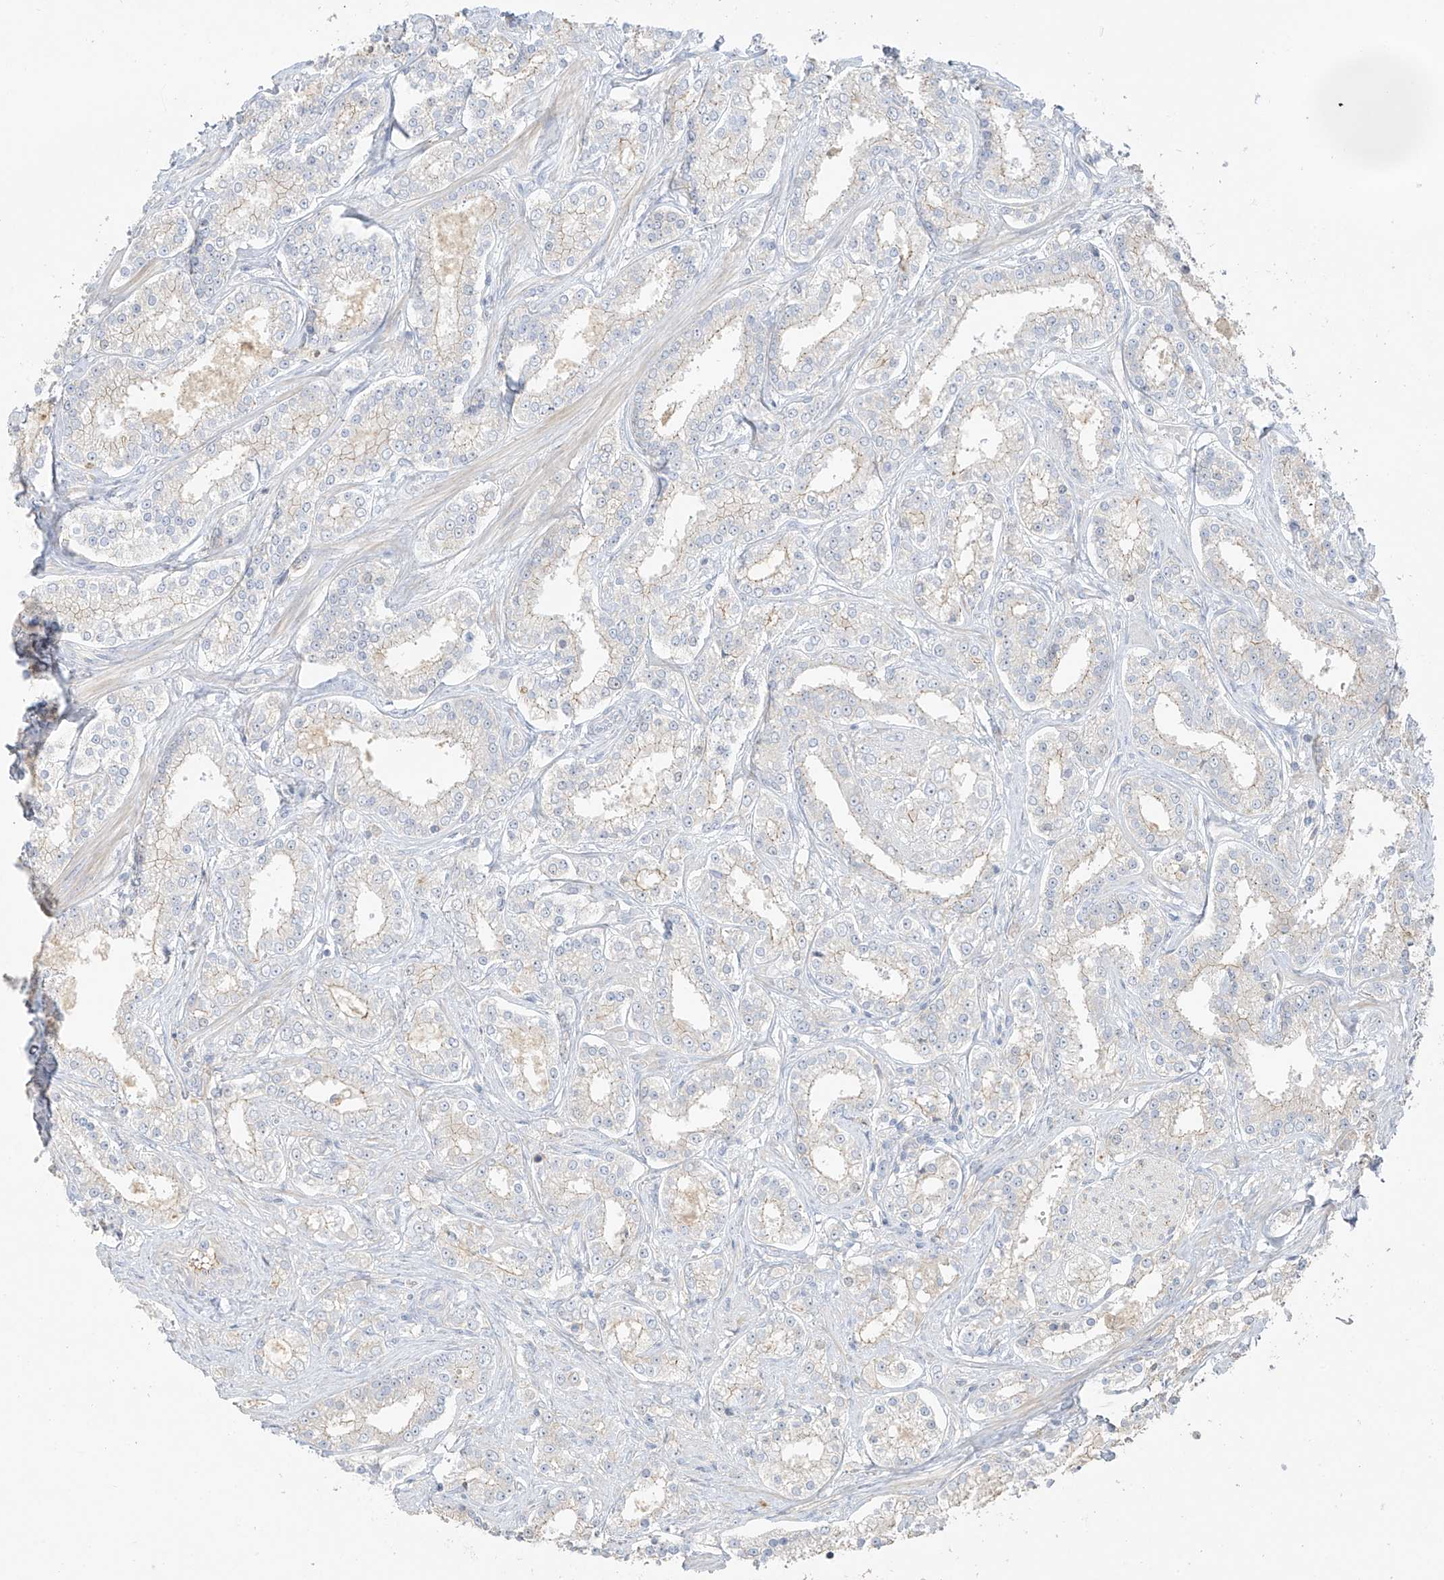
{"staining": {"intensity": "weak", "quantity": ">75%", "location": "cytoplasmic/membranous"}, "tissue": "prostate cancer", "cell_type": "Tumor cells", "image_type": "cancer", "snomed": [{"axis": "morphology", "description": "Normal tissue, NOS"}, {"axis": "morphology", "description": "Adenocarcinoma, High grade"}, {"axis": "topography", "description": "Prostate"}], "caption": "Brown immunohistochemical staining in prostate cancer demonstrates weak cytoplasmic/membranous staining in approximately >75% of tumor cells.", "gene": "ZBTB41", "patient": {"sex": "male", "age": 83}}